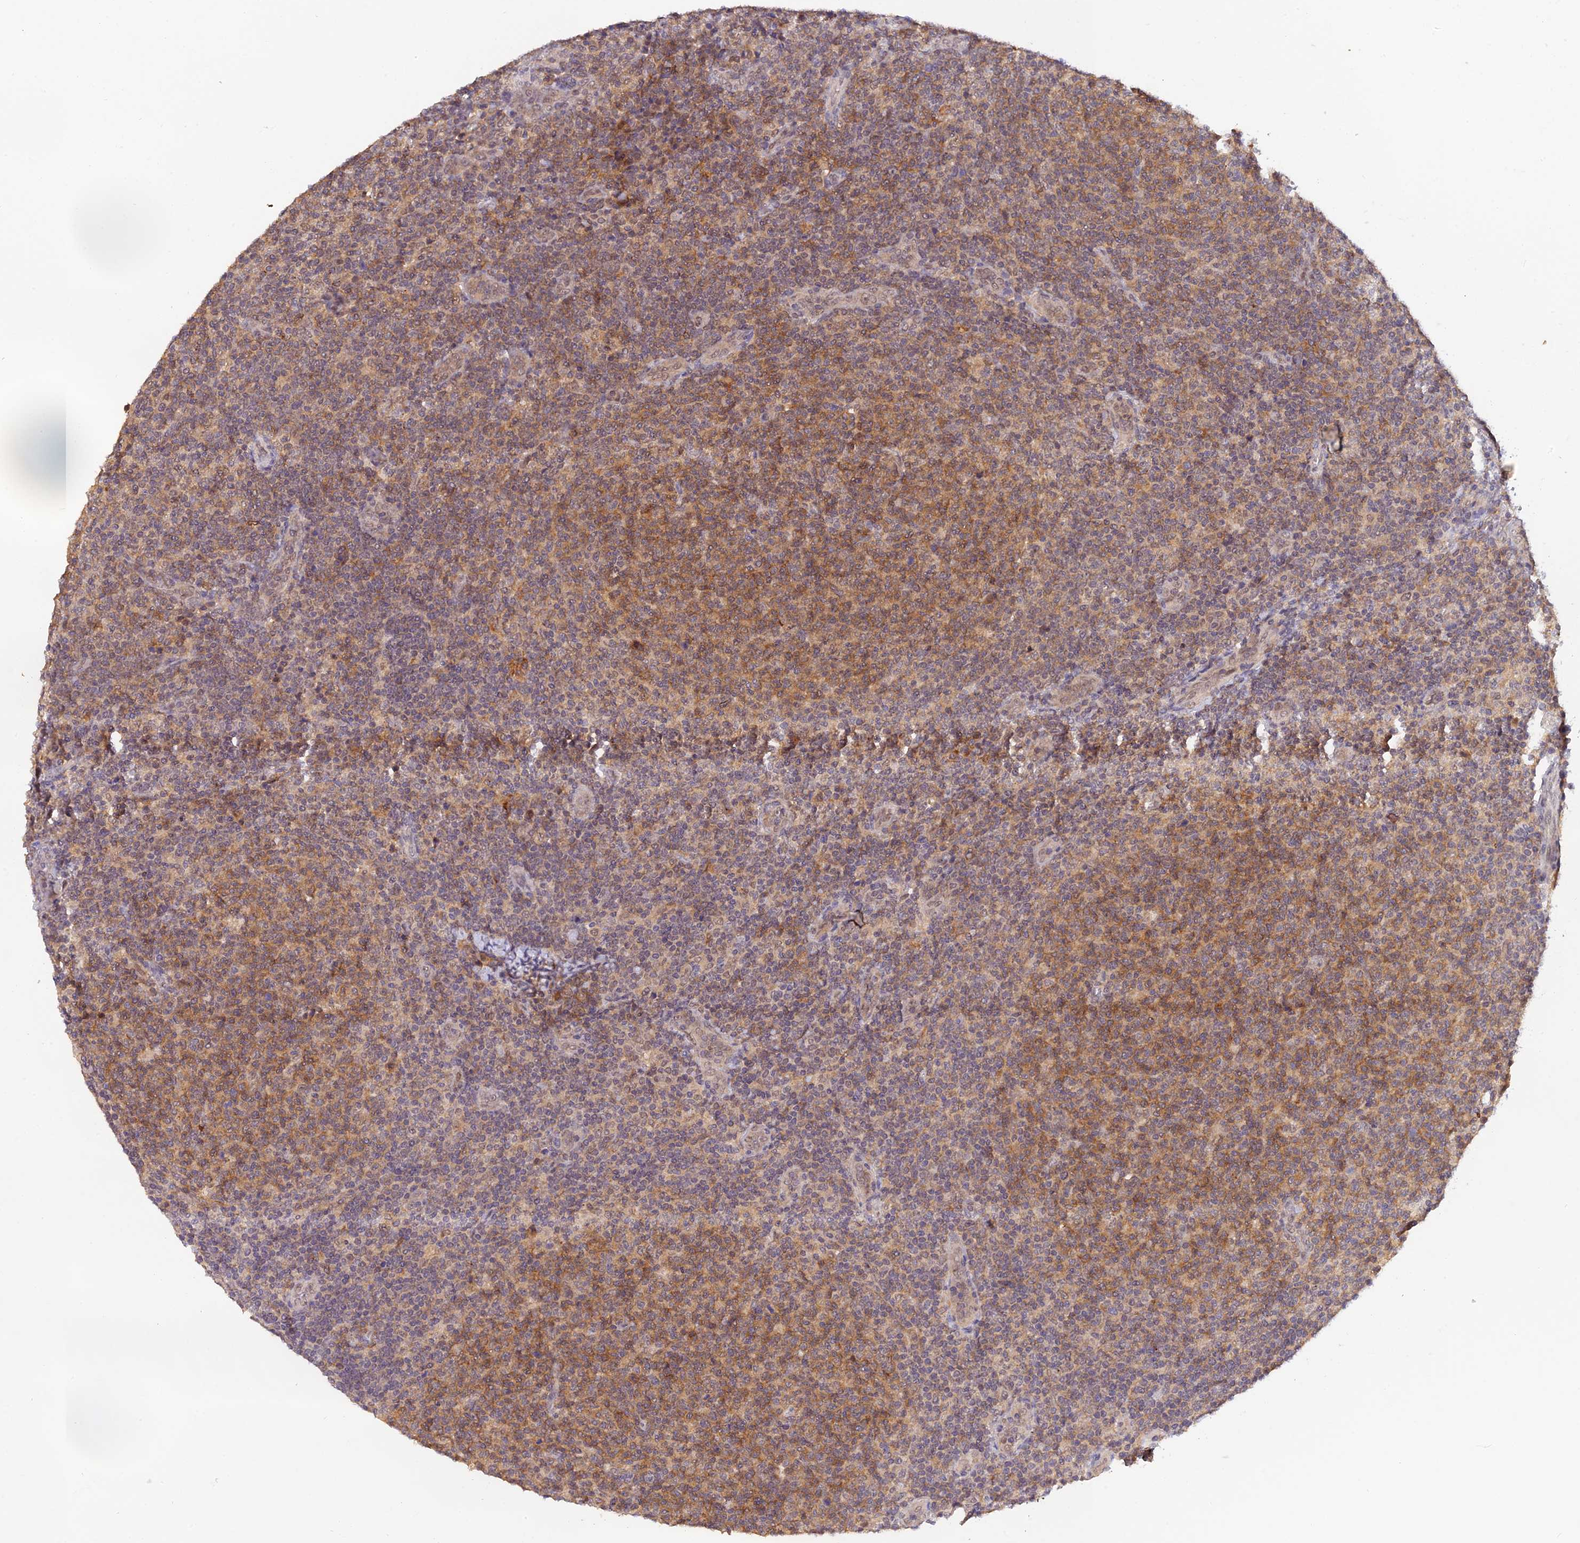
{"staining": {"intensity": "moderate", "quantity": "25%-75%", "location": "cytoplasmic/membranous"}, "tissue": "lymphoma", "cell_type": "Tumor cells", "image_type": "cancer", "snomed": [{"axis": "morphology", "description": "Malignant lymphoma, non-Hodgkin's type, Low grade"}, {"axis": "topography", "description": "Lymph node"}], "caption": "Moderate cytoplasmic/membranous protein staining is appreciated in about 25%-75% of tumor cells in lymphoma.", "gene": "ZNF436", "patient": {"sex": "male", "age": 66}}